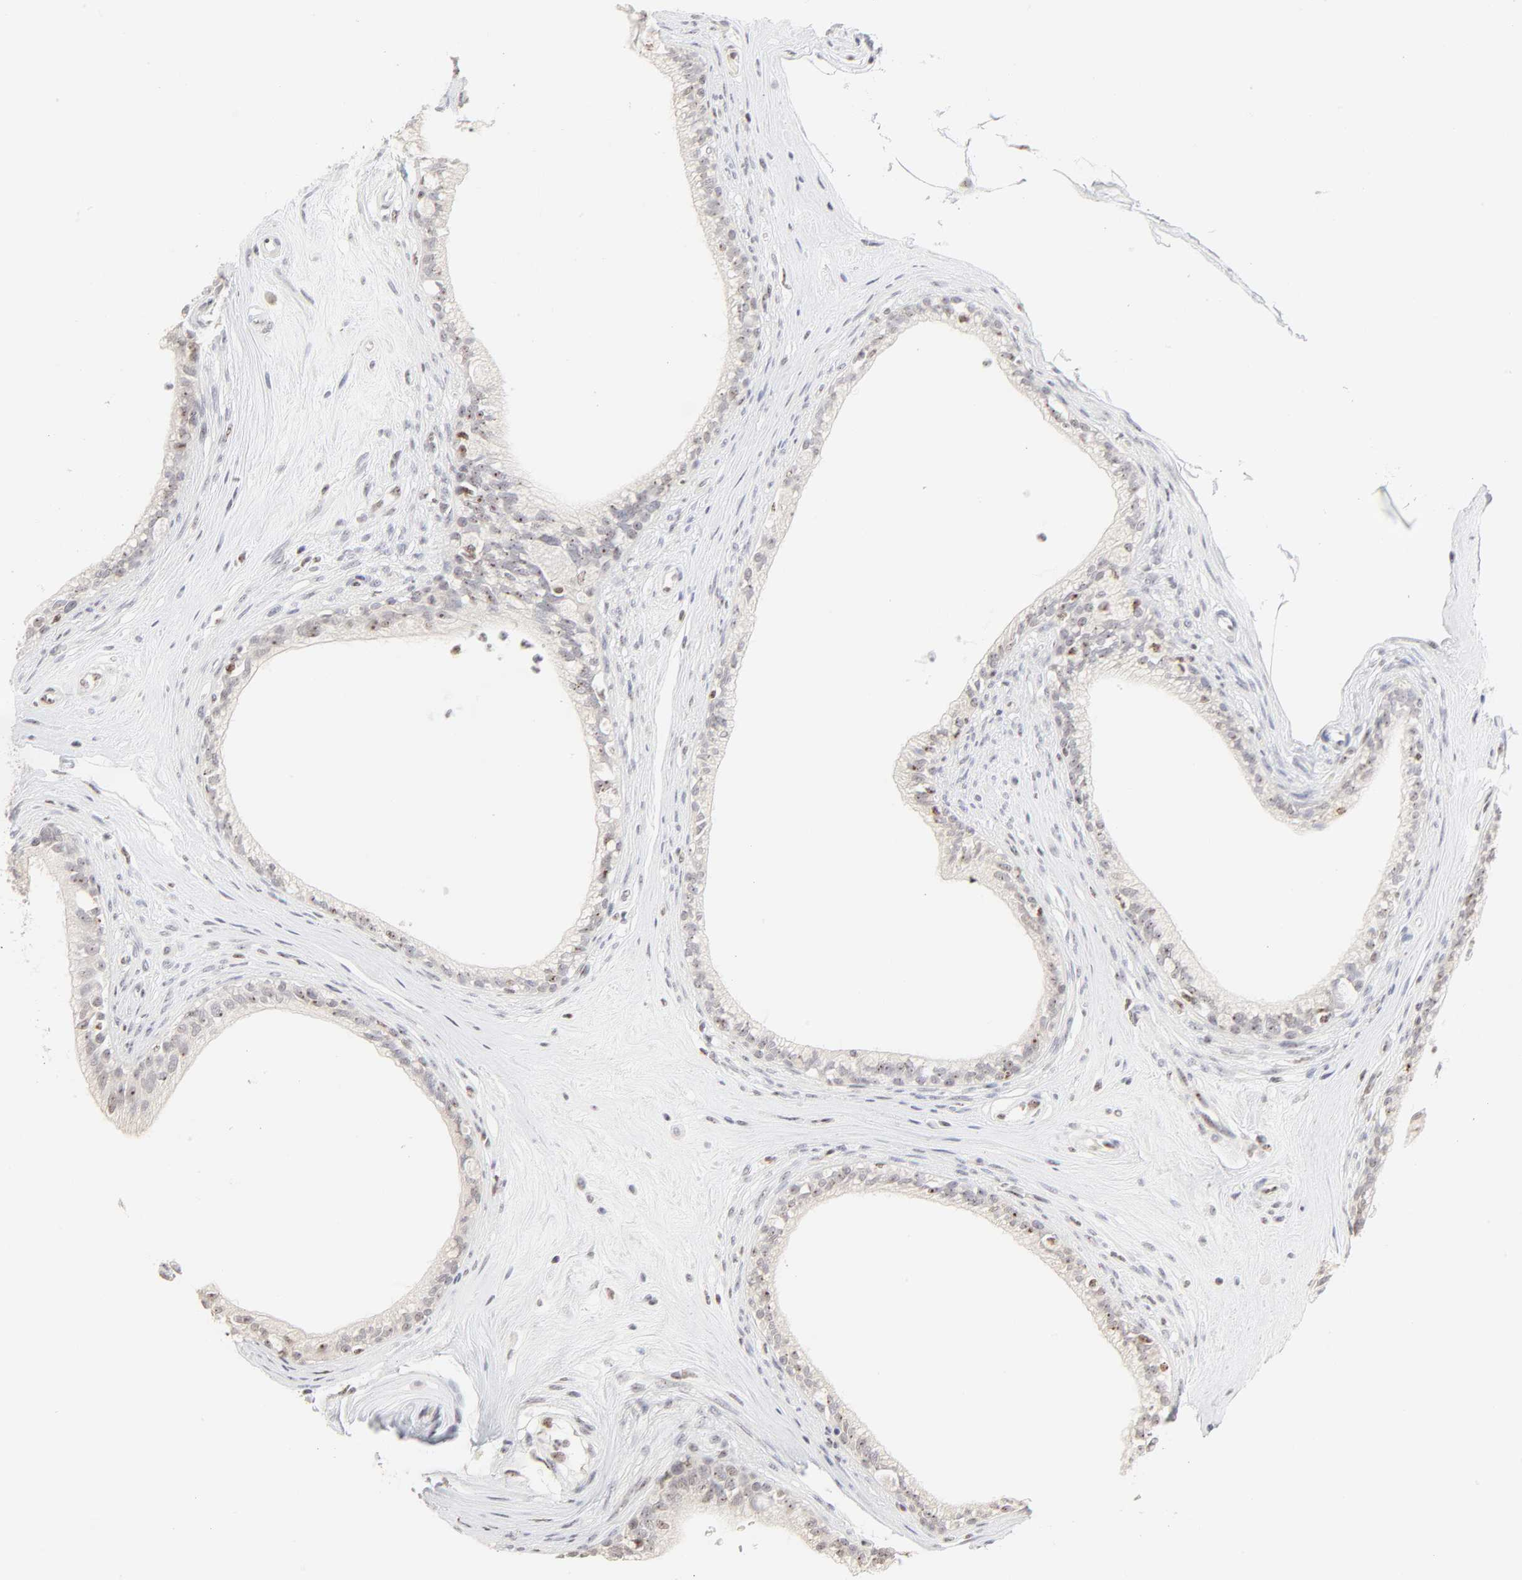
{"staining": {"intensity": "weak", "quantity": ">75%", "location": "nuclear"}, "tissue": "epididymis", "cell_type": "Glandular cells", "image_type": "normal", "snomed": [{"axis": "morphology", "description": "Normal tissue, NOS"}, {"axis": "morphology", "description": "Inflammation, NOS"}, {"axis": "topography", "description": "Epididymis"}], "caption": "The histopathology image shows a brown stain indicating the presence of a protein in the nuclear of glandular cells in epididymis.", "gene": "NFIL3", "patient": {"sex": "male", "age": 84}}